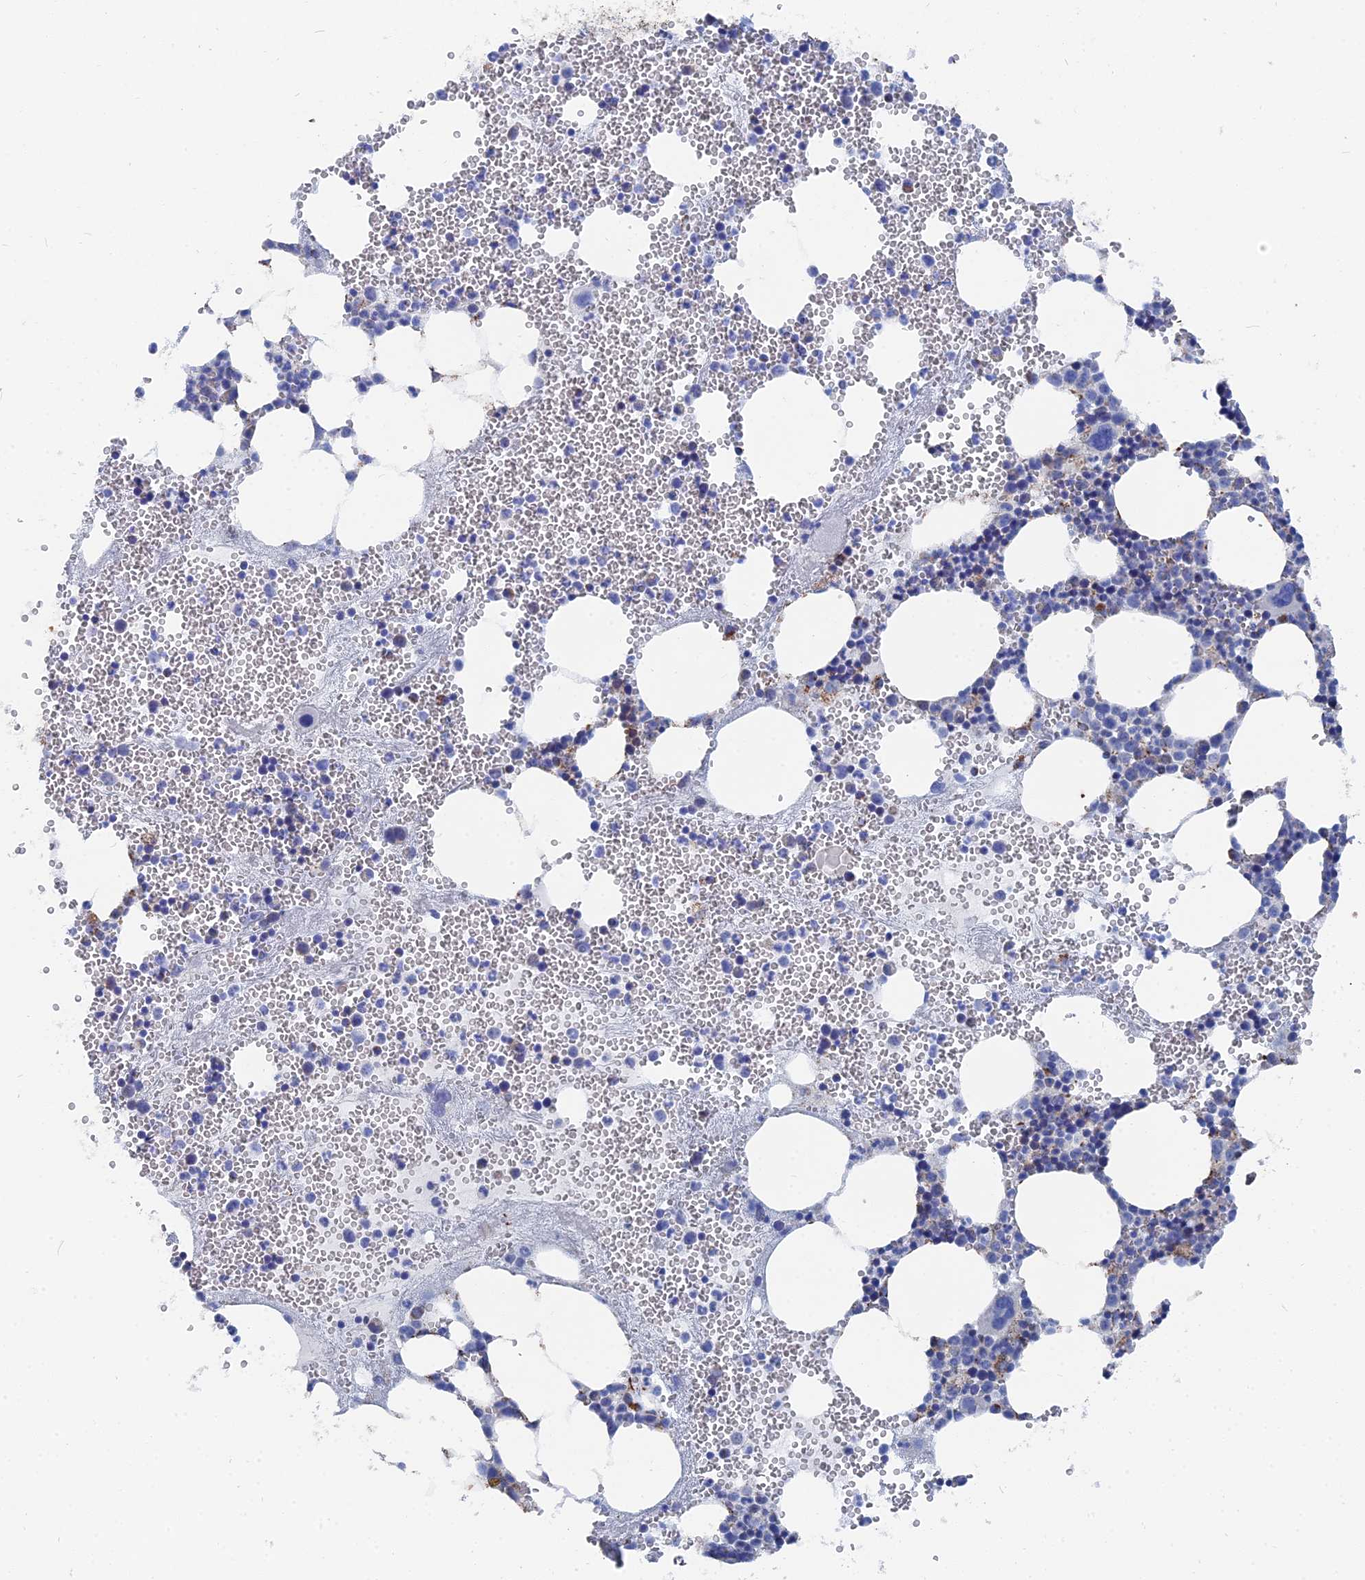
{"staining": {"intensity": "negative", "quantity": "none", "location": "none"}, "tissue": "bone marrow", "cell_type": "Hematopoietic cells", "image_type": "normal", "snomed": [{"axis": "morphology", "description": "Normal tissue, NOS"}, {"axis": "morphology", "description": "Inflammation, NOS"}, {"axis": "topography", "description": "Bone marrow"}], "caption": "DAB (3,3'-diaminobenzidine) immunohistochemical staining of unremarkable human bone marrow displays no significant expression in hematopoietic cells.", "gene": "IFT80", "patient": {"sex": "female", "age": 76}}